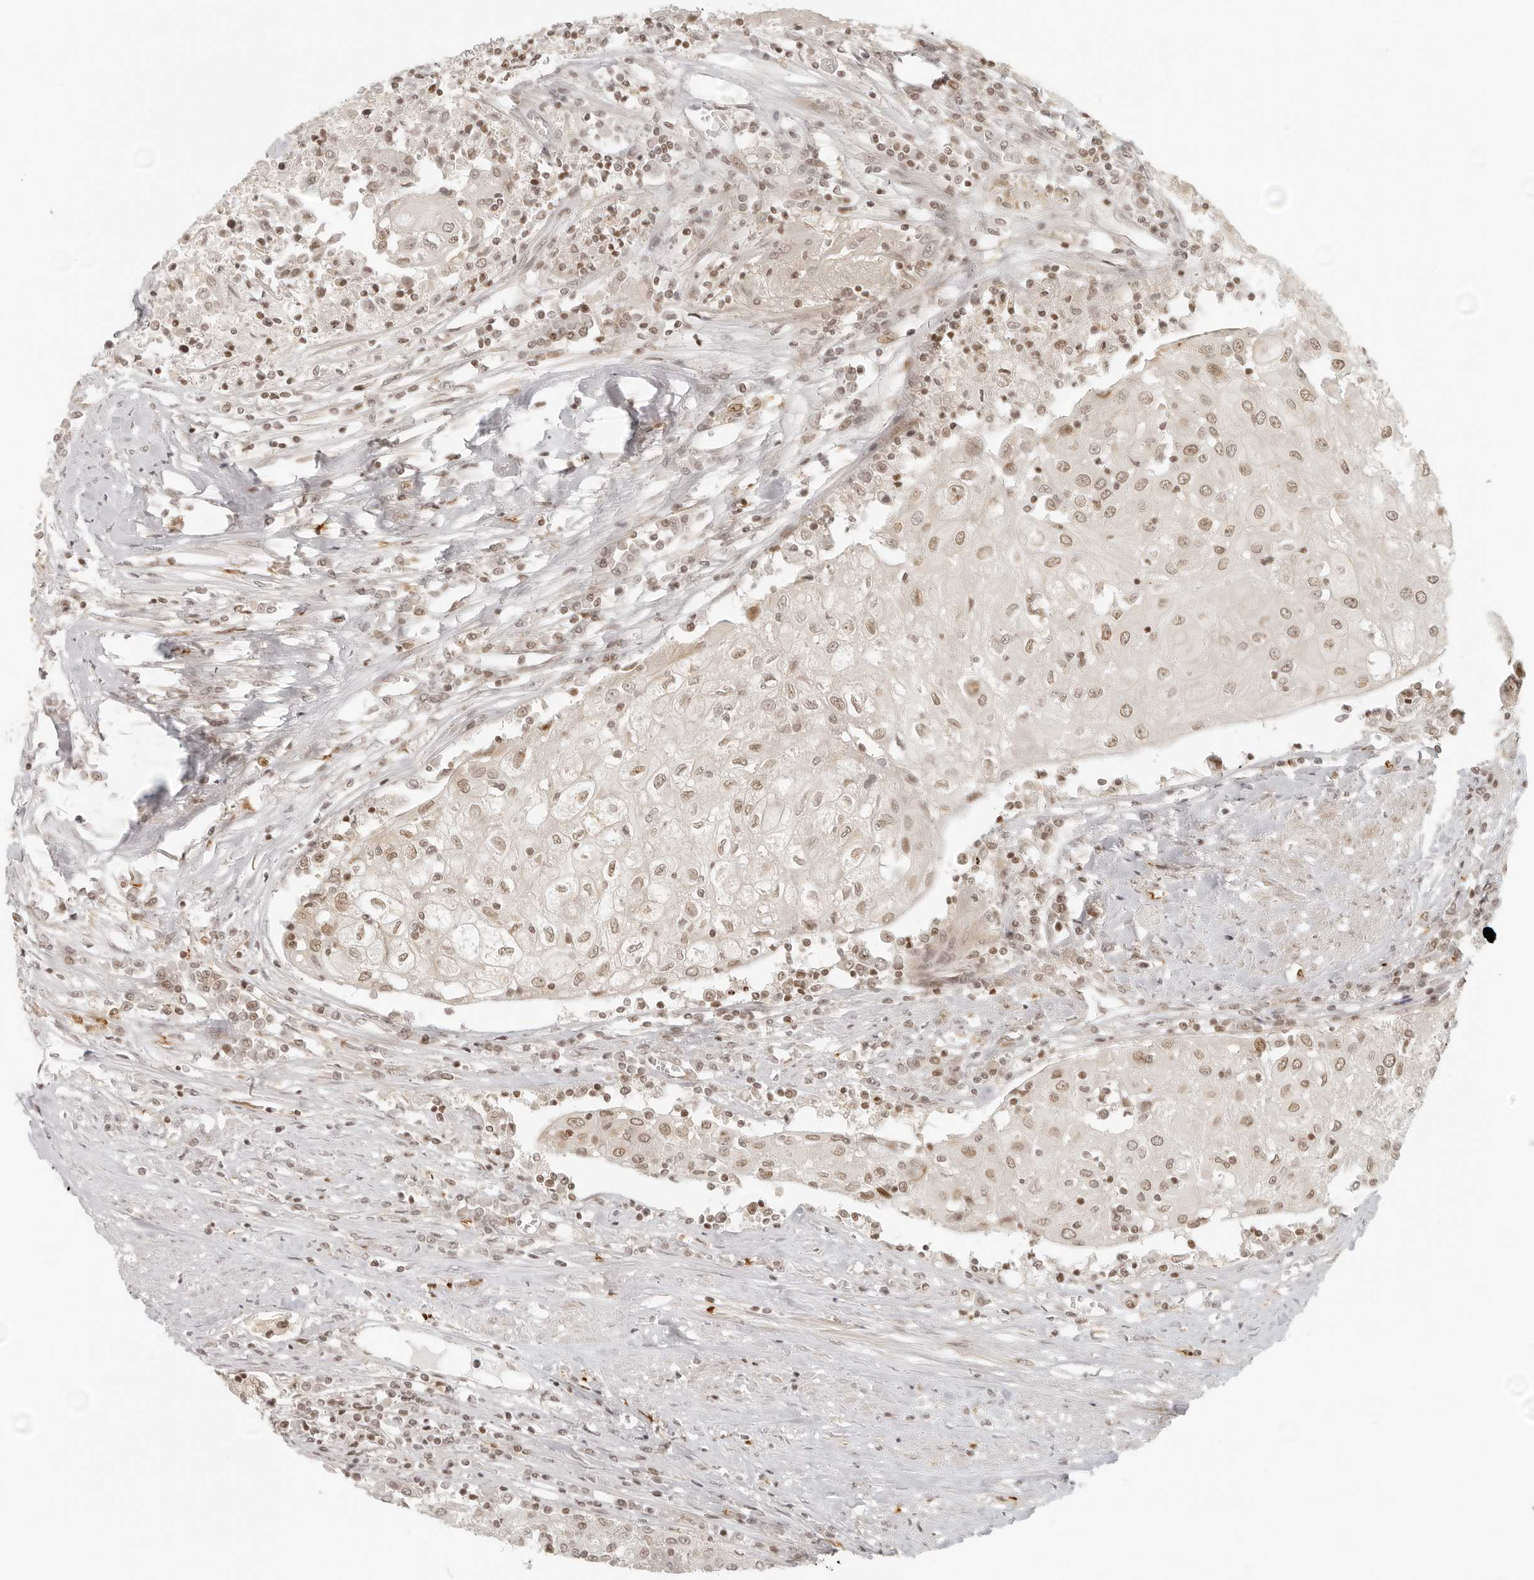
{"staining": {"intensity": "weak", "quantity": ">75%", "location": "nuclear"}, "tissue": "urothelial cancer", "cell_type": "Tumor cells", "image_type": "cancer", "snomed": [{"axis": "morphology", "description": "Urothelial carcinoma, High grade"}, {"axis": "topography", "description": "Urinary bladder"}], "caption": "Brown immunohistochemical staining in urothelial cancer demonstrates weak nuclear staining in about >75% of tumor cells.", "gene": "ZNF407", "patient": {"sex": "female", "age": 85}}